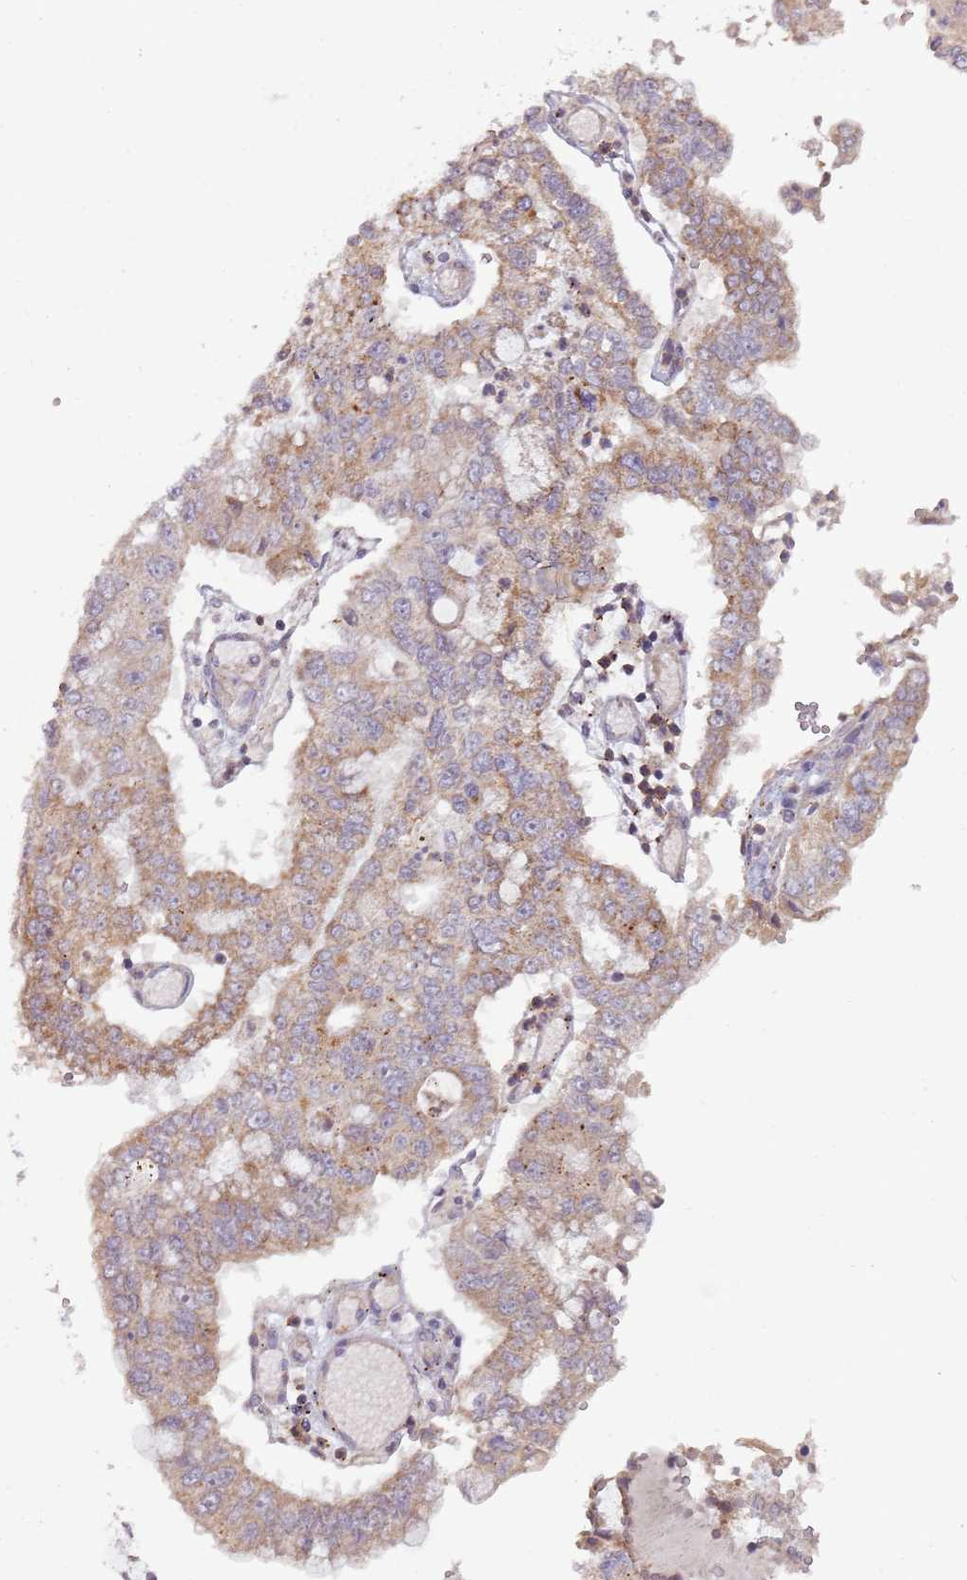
{"staining": {"intensity": "moderate", "quantity": ">75%", "location": "cytoplasmic/membranous"}, "tissue": "stomach cancer", "cell_type": "Tumor cells", "image_type": "cancer", "snomed": [{"axis": "morphology", "description": "Adenocarcinoma, NOS"}, {"axis": "topography", "description": "Stomach"}], "caption": "Immunohistochemistry staining of stomach cancer, which reveals medium levels of moderate cytoplasmic/membranous expression in approximately >75% of tumor cells indicating moderate cytoplasmic/membranous protein staining. The staining was performed using DAB (brown) for protein detection and nuclei were counterstained in hematoxylin (blue).", "gene": "DTD2", "patient": {"sex": "male", "age": 76}}